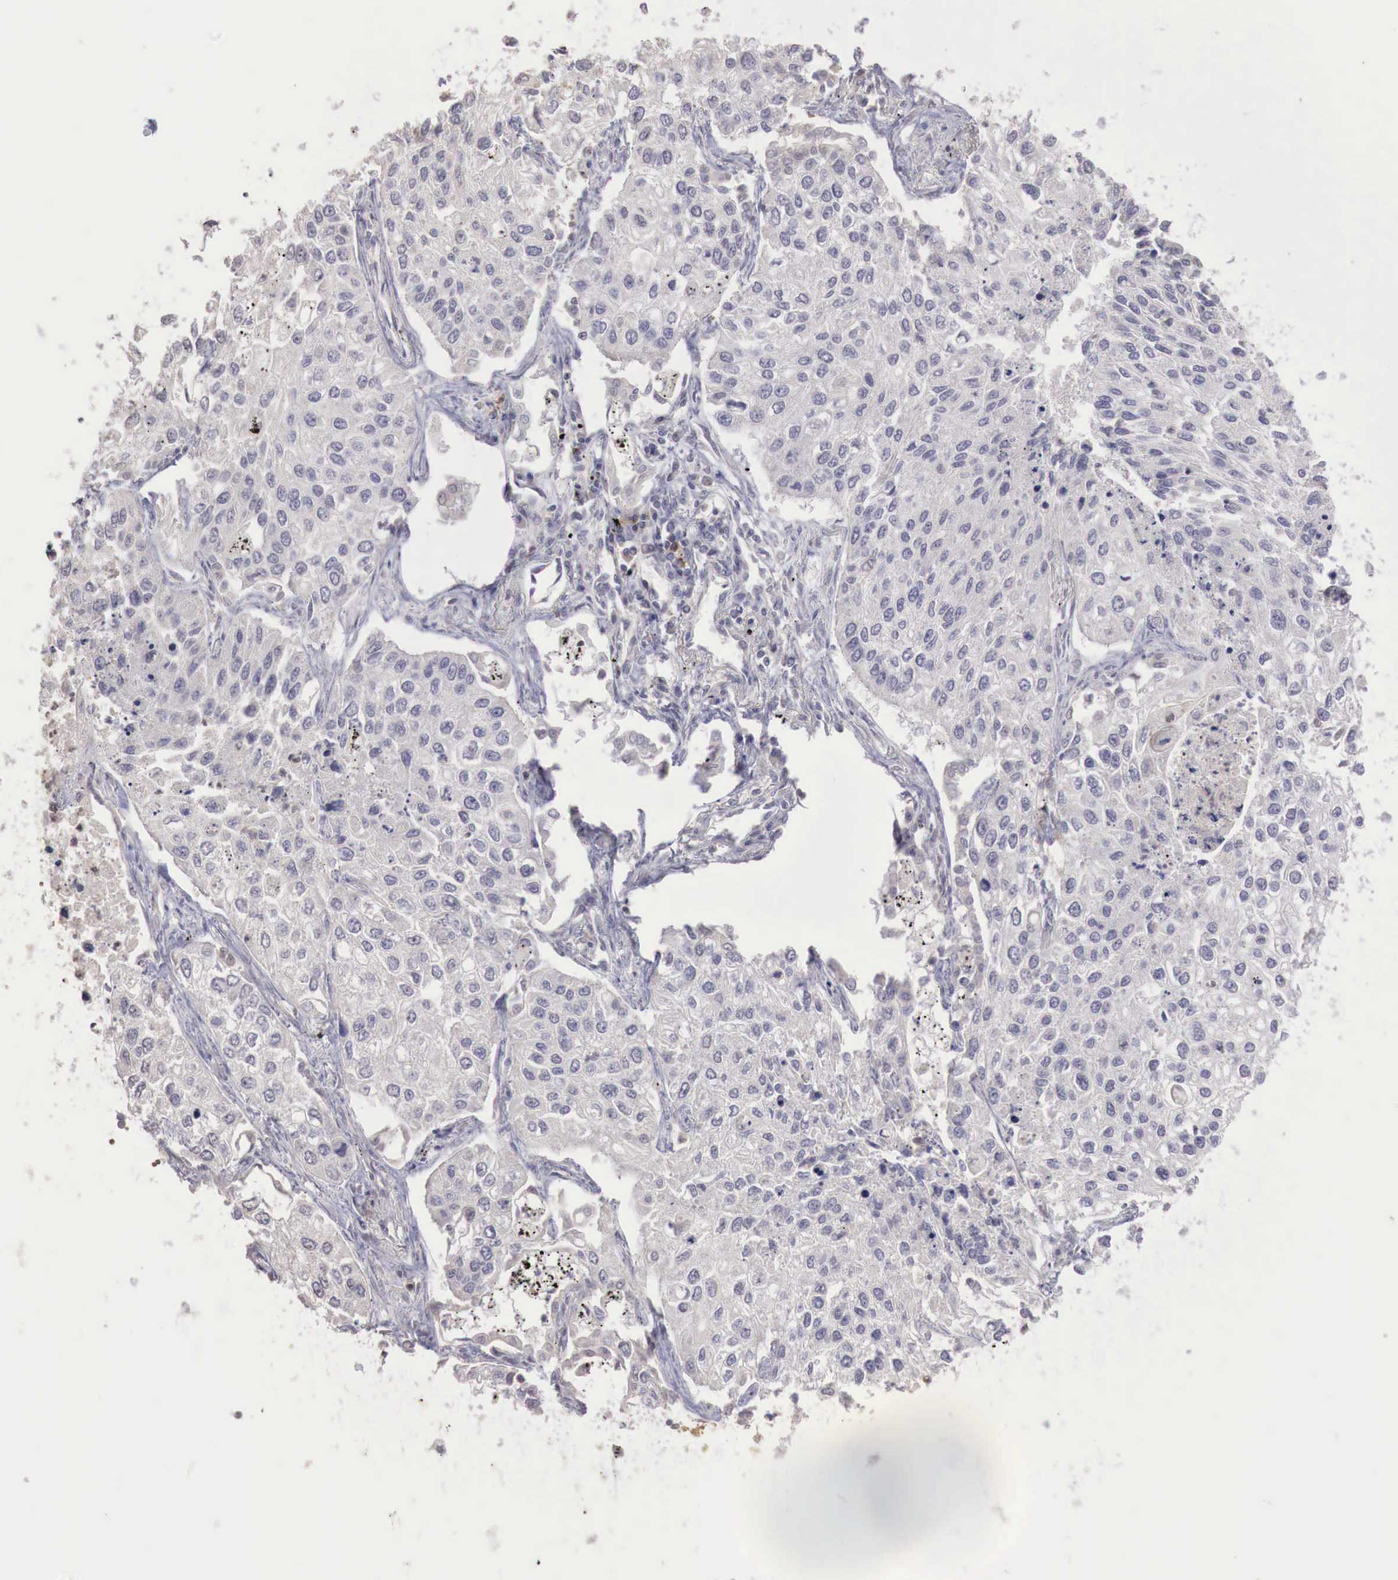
{"staining": {"intensity": "negative", "quantity": "none", "location": "none"}, "tissue": "lung cancer", "cell_type": "Tumor cells", "image_type": "cancer", "snomed": [{"axis": "morphology", "description": "Squamous cell carcinoma, NOS"}, {"axis": "topography", "description": "Lung"}], "caption": "The IHC histopathology image has no significant positivity in tumor cells of lung squamous cell carcinoma tissue.", "gene": "TBC1D9", "patient": {"sex": "male", "age": 75}}